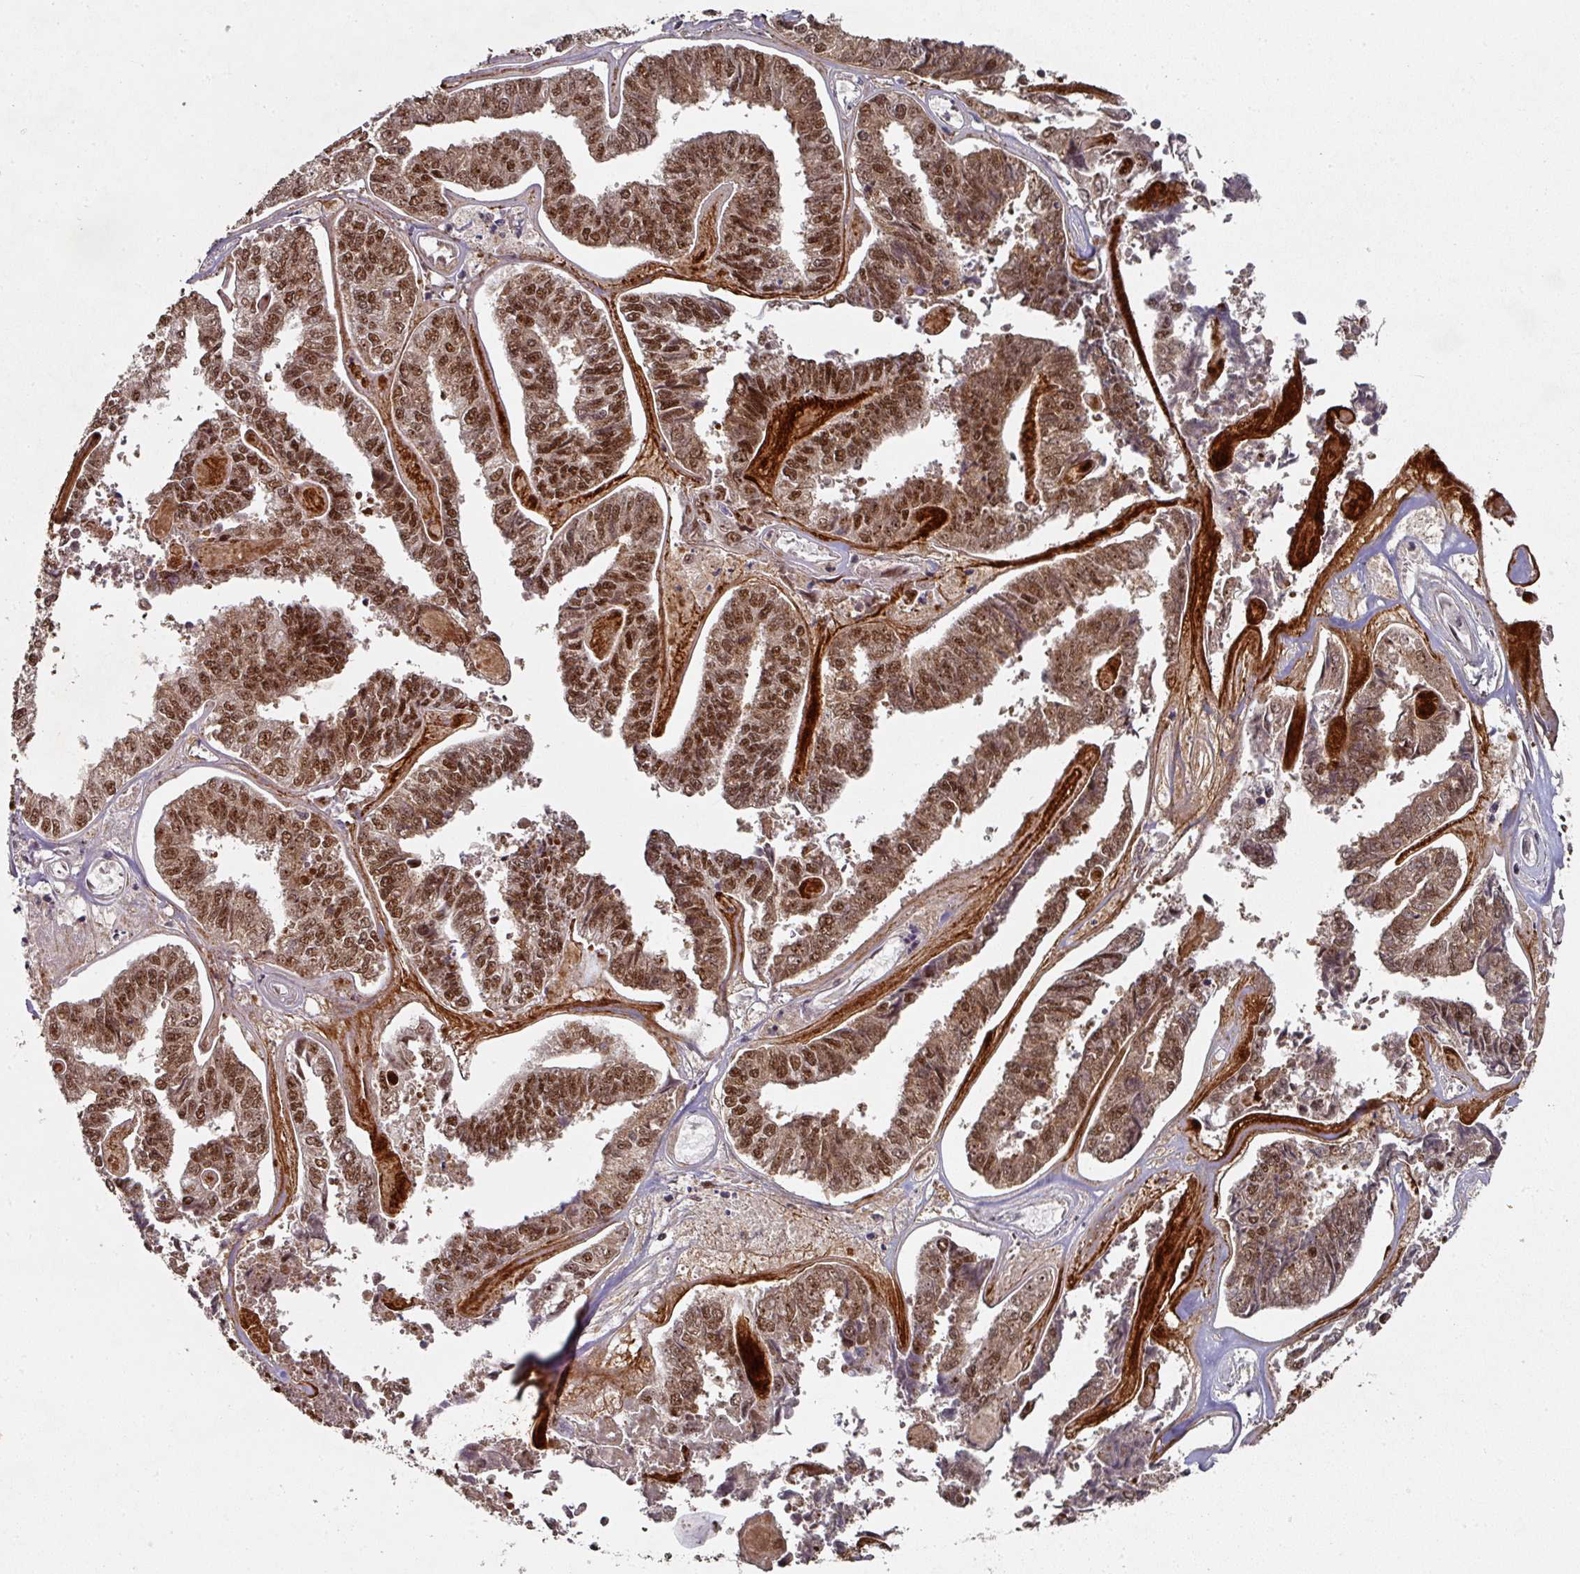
{"staining": {"intensity": "moderate", "quantity": ">75%", "location": "nuclear"}, "tissue": "endometrial cancer", "cell_type": "Tumor cells", "image_type": "cancer", "snomed": [{"axis": "morphology", "description": "Adenocarcinoma, NOS"}, {"axis": "topography", "description": "Endometrium"}], "caption": "Immunohistochemical staining of endometrial cancer (adenocarcinoma) reveals medium levels of moderate nuclear positivity in approximately >75% of tumor cells.", "gene": "MEPCE", "patient": {"sex": "female", "age": 73}}